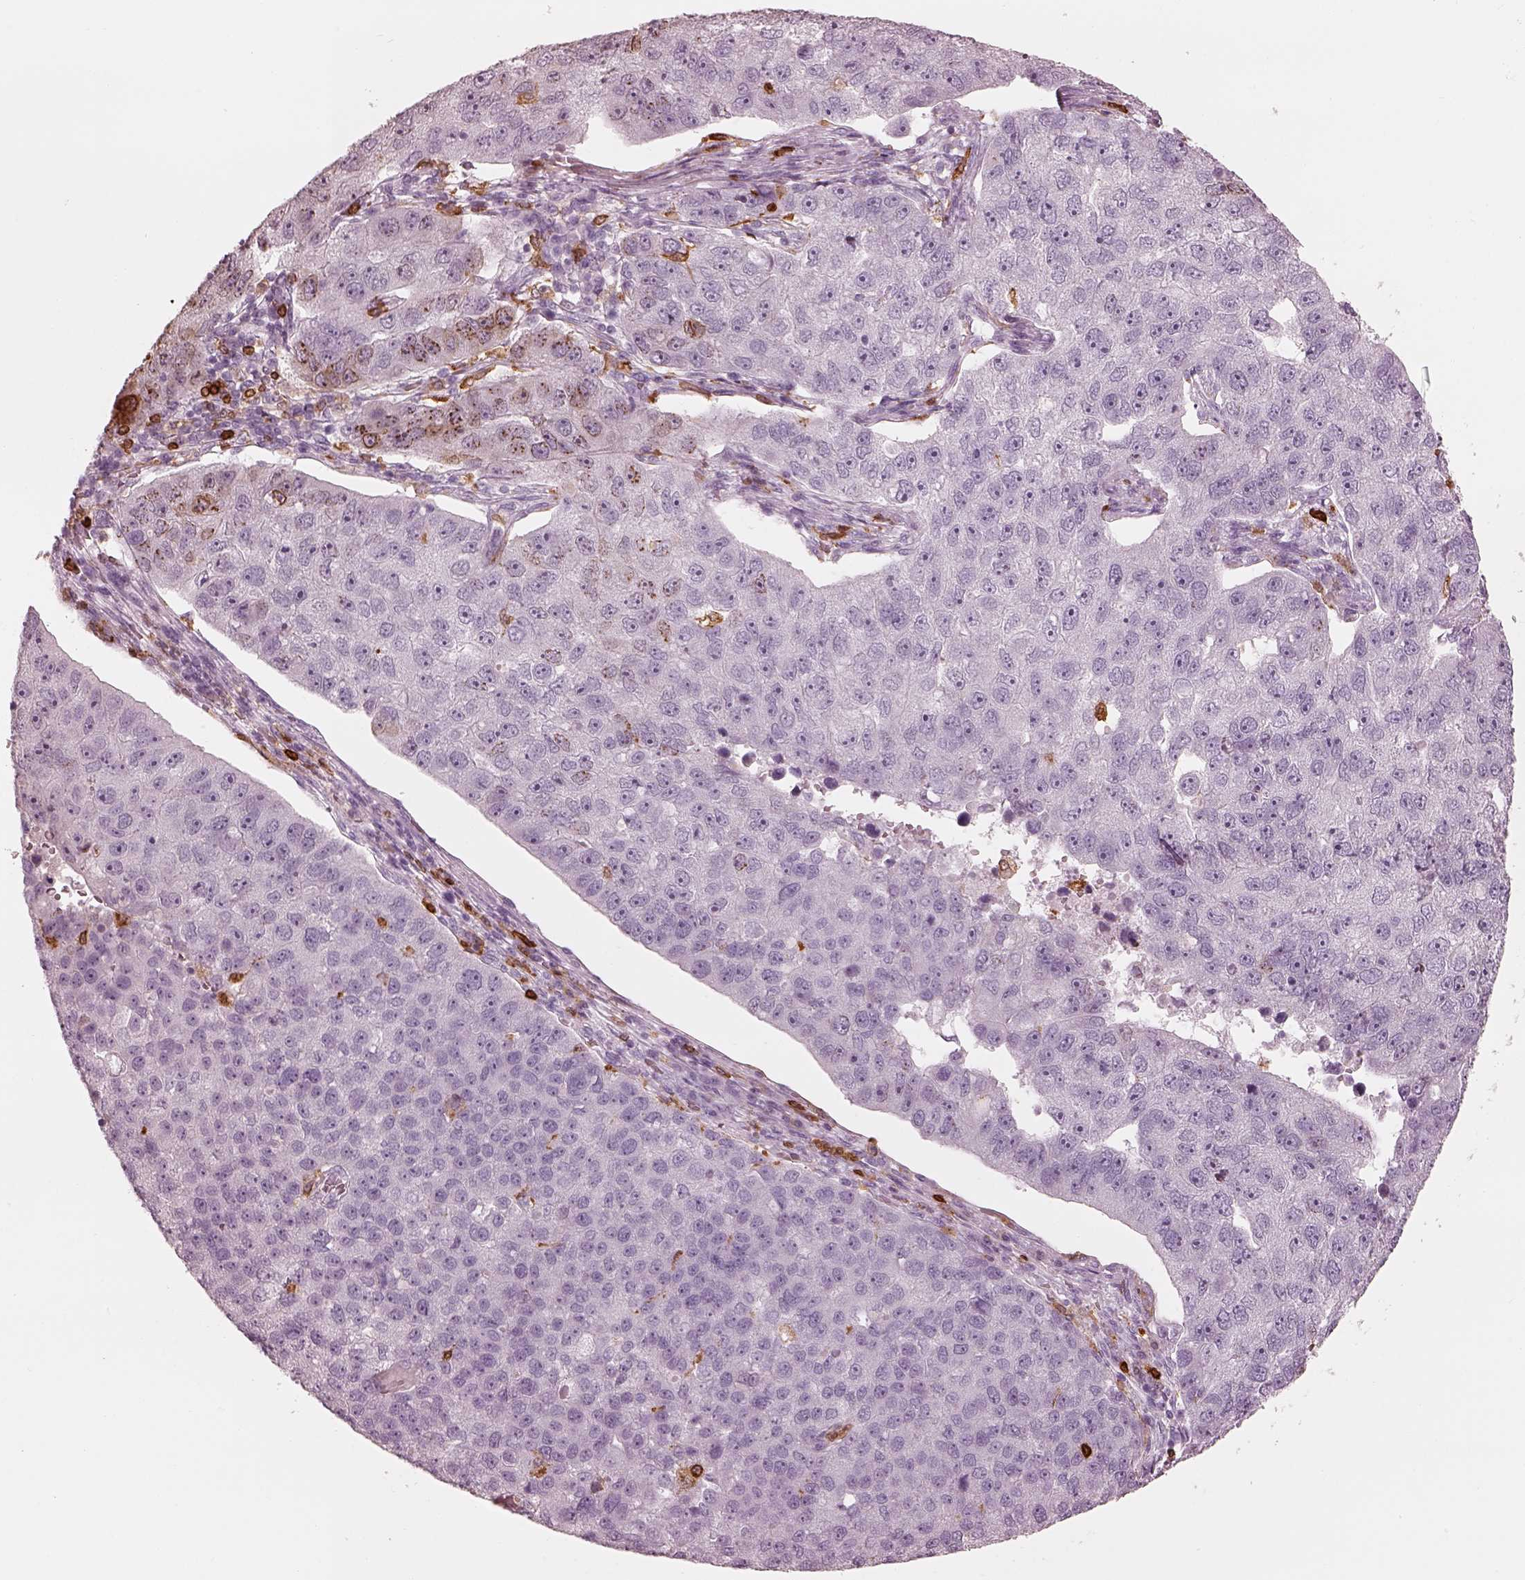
{"staining": {"intensity": "negative", "quantity": "none", "location": "none"}, "tissue": "pancreatic cancer", "cell_type": "Tumor cells", "image_type": "cancer", "snomed": [{"axis": "morphology", "description": "Adenocarcinoma, NOS"}, {"axis": "topography", "description": "Pancreas"}], "caption": "This micrograph is of pancreatic cancer (adenocarcinoma) stained with immunohistochemistry to label a protein in brown with the nuclei are counter-stained blue. There is no expression in tumor cells.", "gene": "ALOX5", "patient": {"sex": "female", "age": 61}}